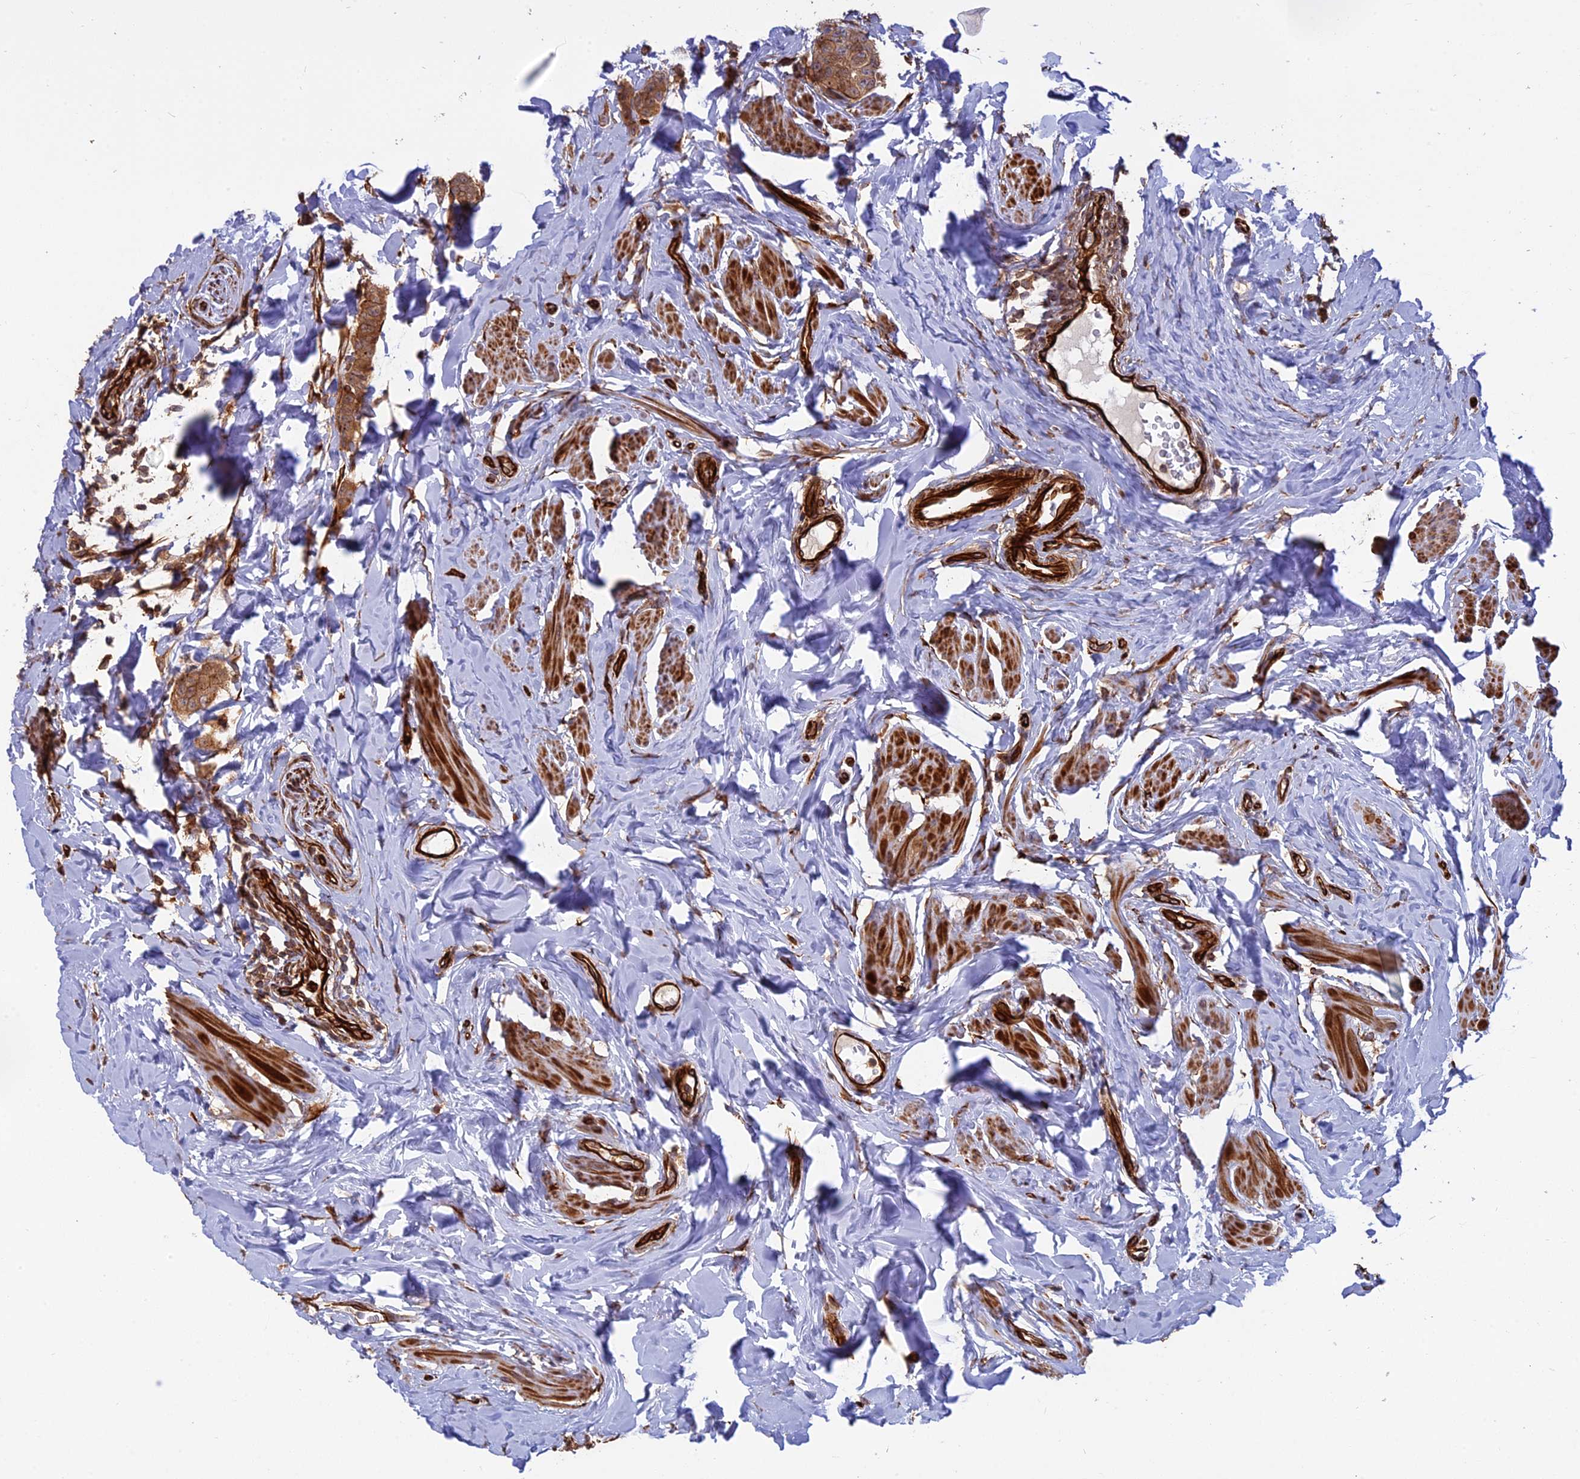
{"staining": {"intensity": "moderate", "quantity": ">75%", "location": "cytoplasmic/membranous"}, "tissue": "breast cancer", "cell_type": "Tumor cells", "image_type": "cancer", "snomed": [{"axis": "morphology", "description": "Duct carcinoma"}, {"axis": "topography", "description": "Breast"}], "caption": "Protein staining displays moderate cytoplasmic/membranous staining in approximately >75% of tumor cells in breast cancer.", "gene": "PHLDB3", "patient": {"sex": "female", "age": 40}}